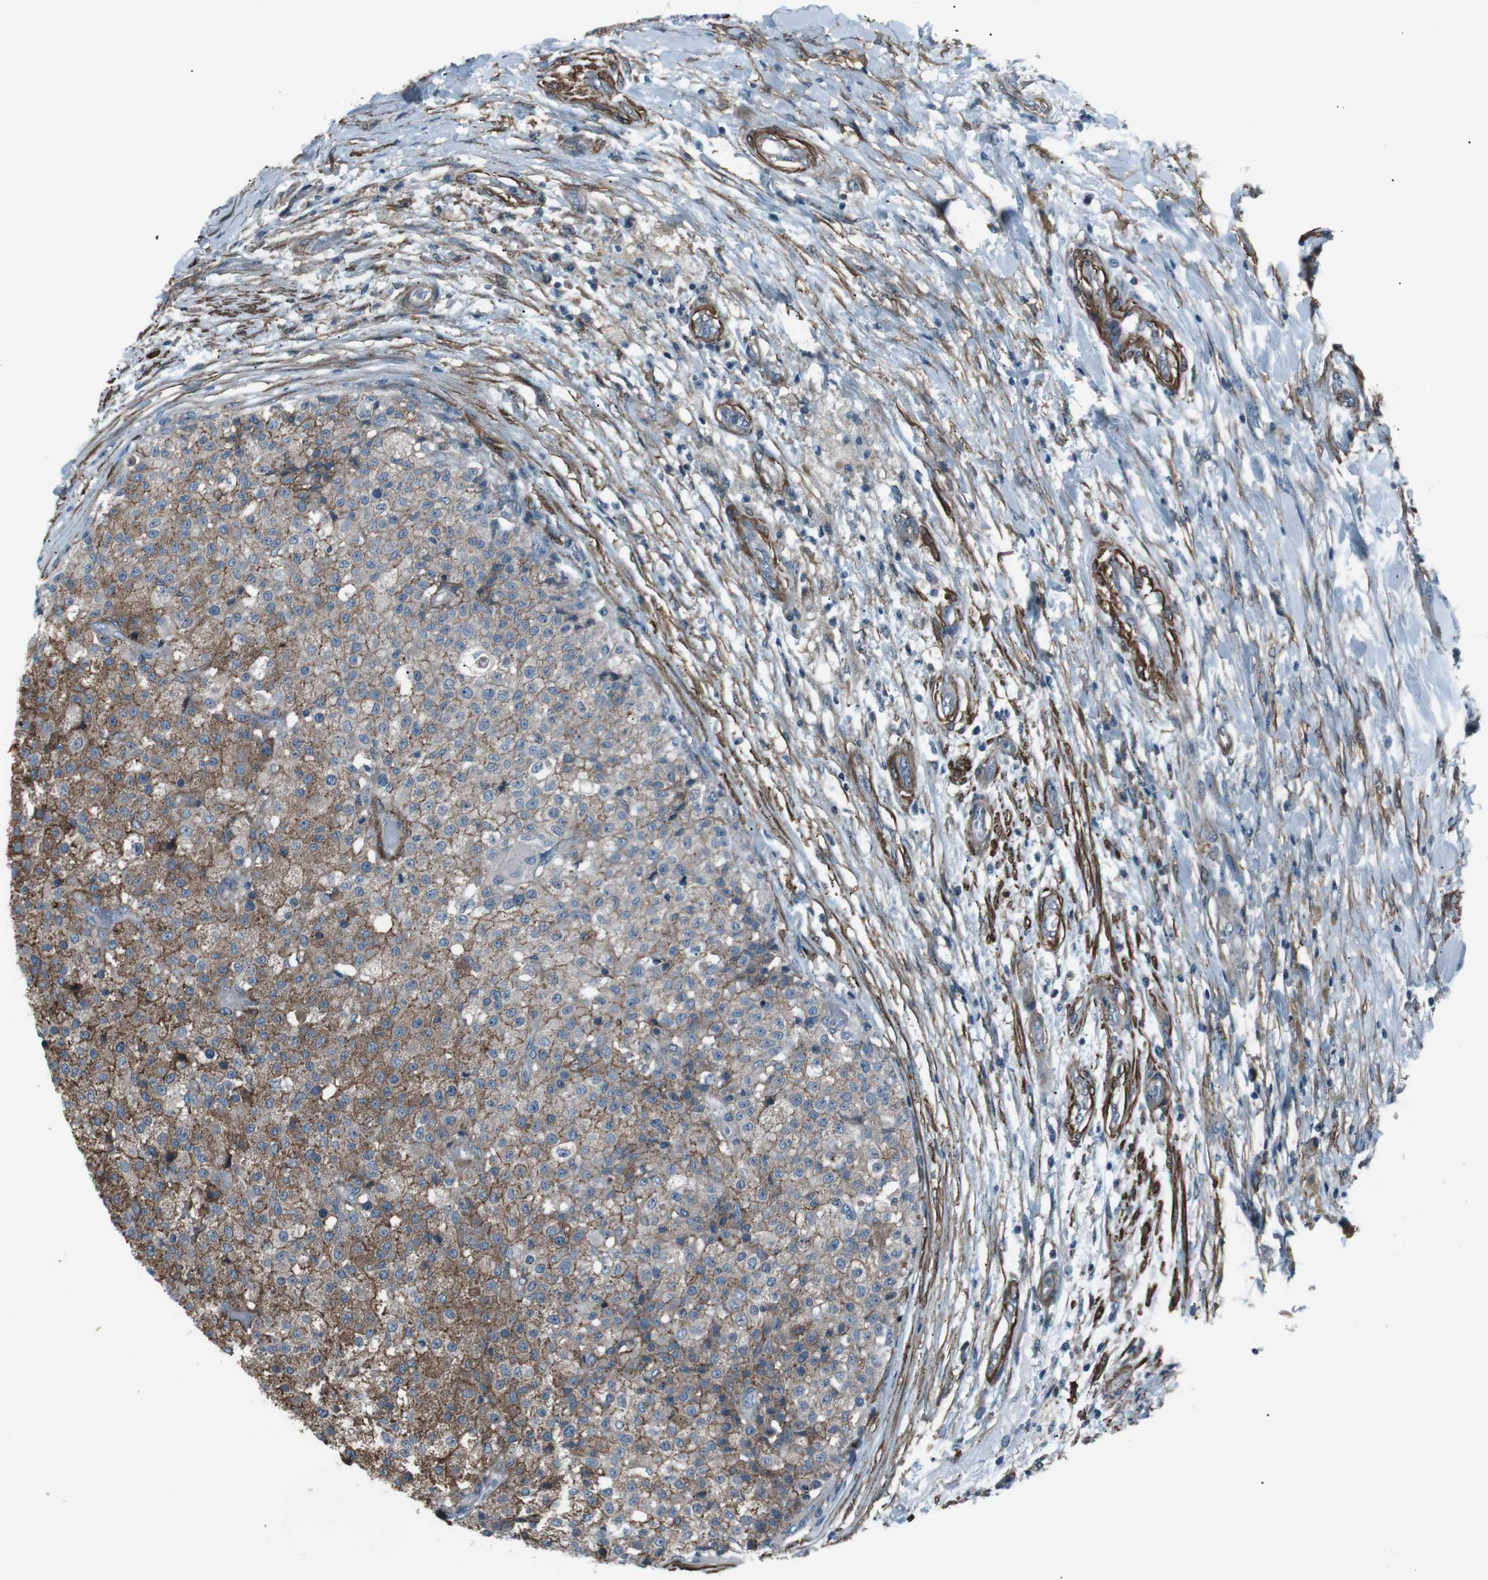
{"staining": {"intensity": "moderate", "quantity": "25%-75%", "location": "cytoplasmic/membranous"}, "tissue": "testis cancer", "cell_type": "Tumor cells", "image_type": "cancer", "snomed": [{"axis": "morphology", "description": "Seminoma, NOS"}, {"axis": "topography", "description": "Testis"}], "caption": "A medium amount of moderate cytoplasmic/membranous positivity is seen in approximately 25%-75% of tumor cells in seminoma (testis) tissue.", "gene": "PDLIM5", "patient": {"sex": "male", "age": 59}}